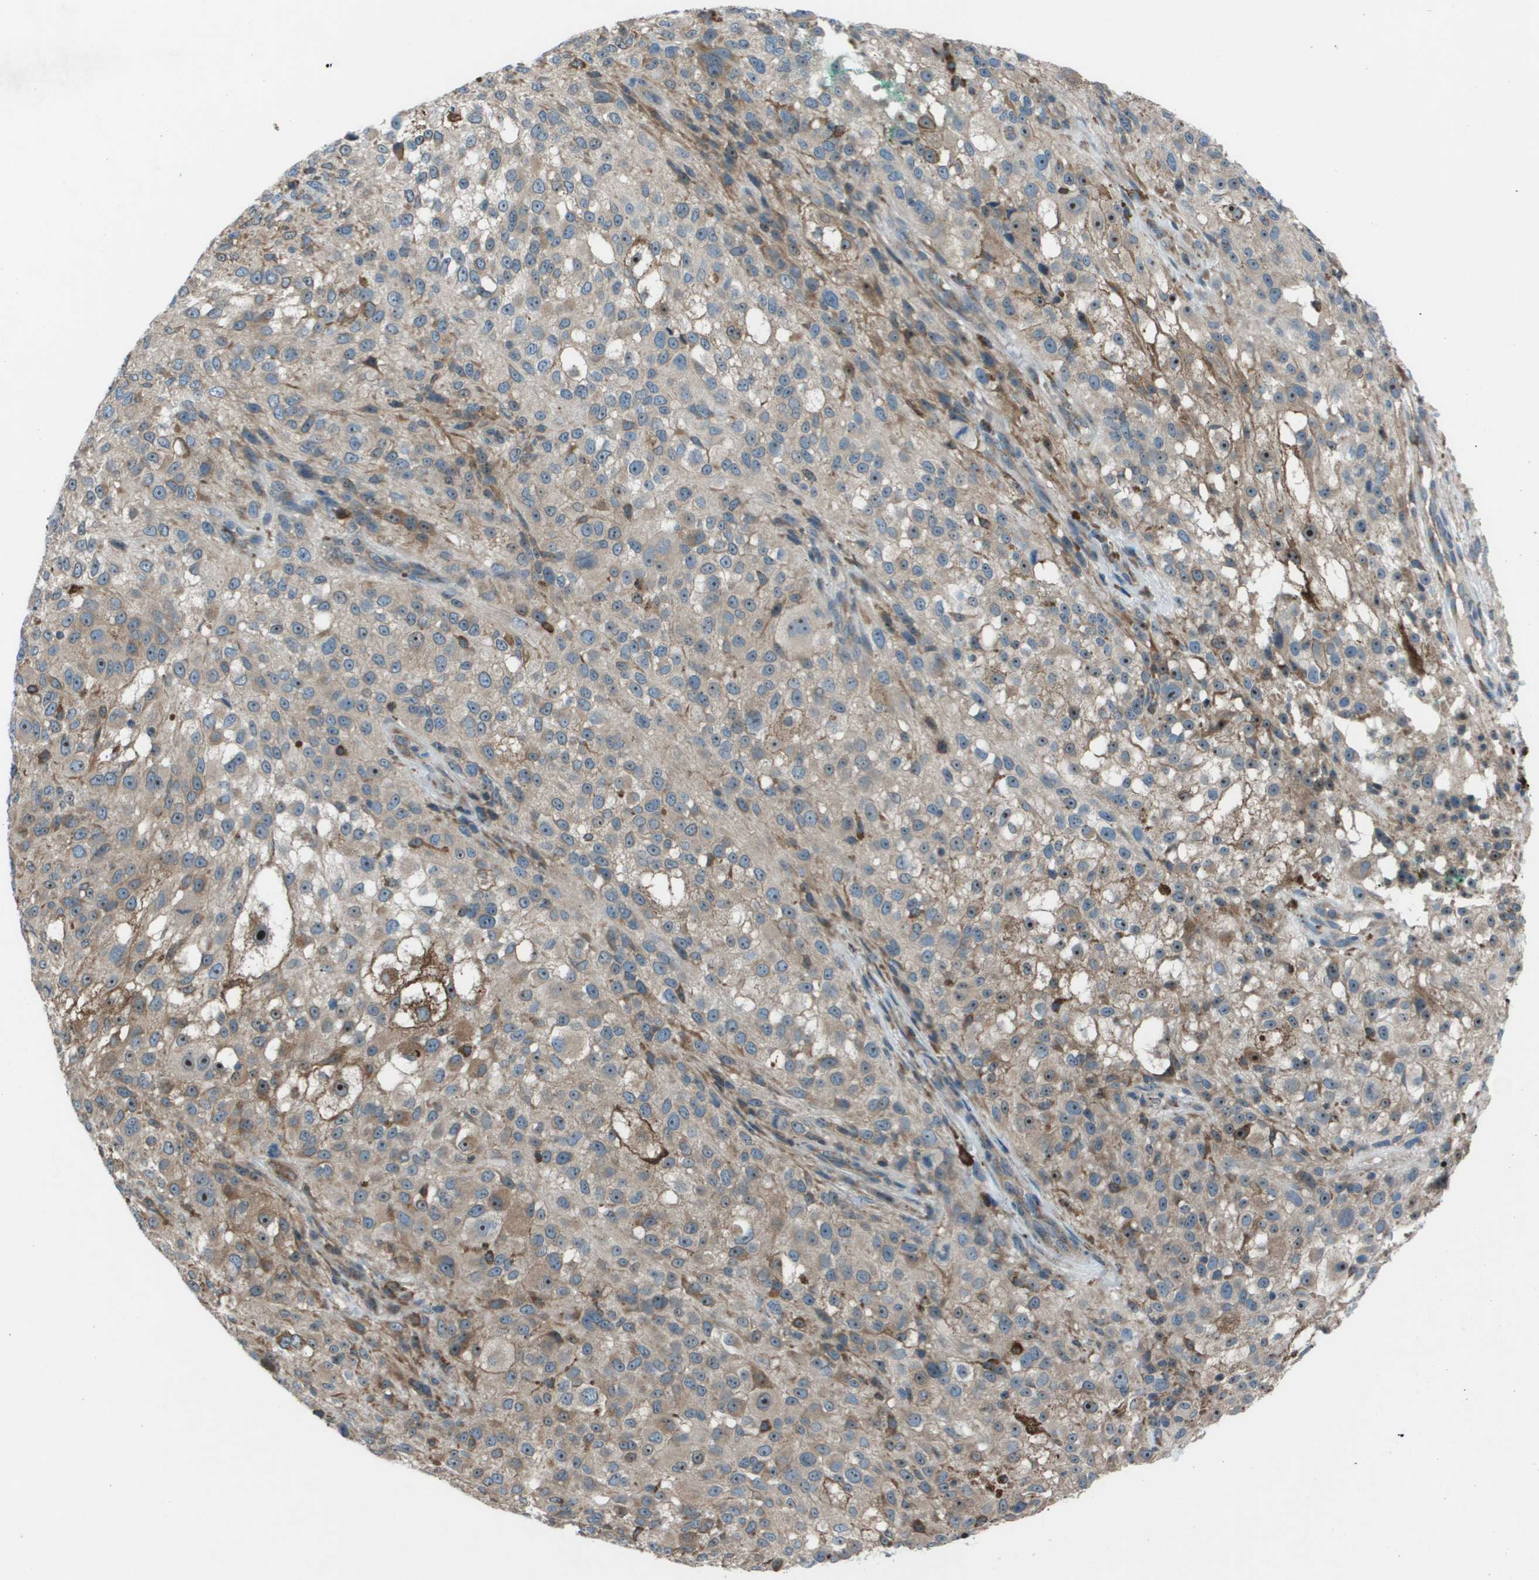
{"staining": {"intensity": "weak", "quantity": ">75%", "location": "cytoplasmic/membranous,nuclear"}, "tissue": "melanoma", "cell_type": "Tumor cells", "image_type": "cancer", "snomed": [{"axis": "morphology", "description": "Necrosis, NOS"}, {"axis": "morphology", "description": "Malignant melanoma, NOS"}, {"axis": "topography", "description": "Skin"}], "caption": "This histopathology image reveals immunohistochemistry (IHC) staining of human melanoma, with low weak cytoplasmic/membranous and nuclear staining in about >75% of tumor cells.", "gene": "UTS2", "patient": {"sex": "female", "age": 87}}